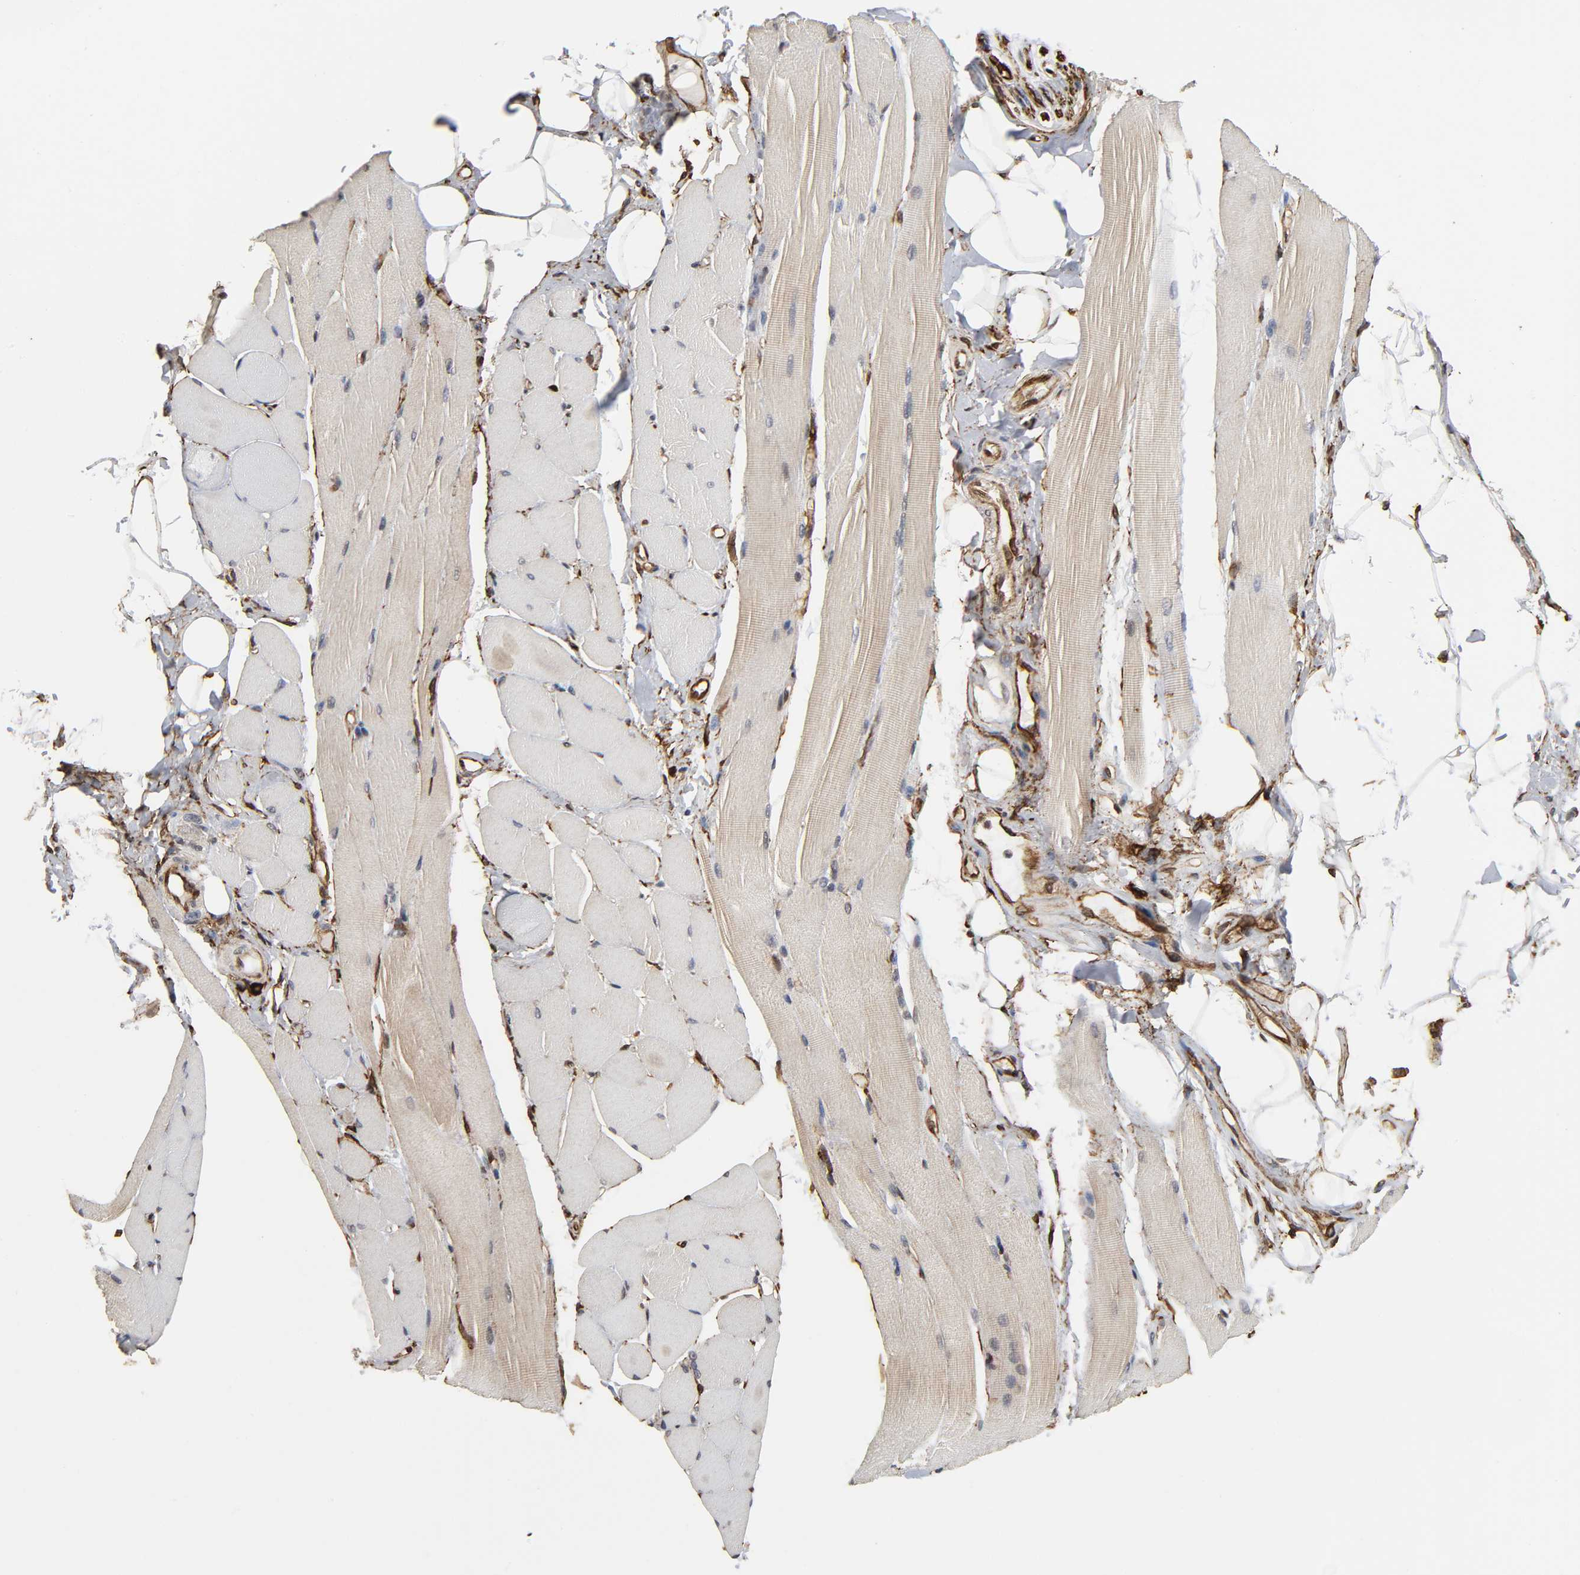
{"staining": {"intensity": "weak", "quantity": ">75%", "location": "cytoplasmic/membranous,nuclear"}, "tissue": "skeletal muscle", "cell_type": "Myocytes", "image_type": "normal", "snomed": [{"axis": "morphology", "description": "Normal tissue, NOS"}, {"axis": "topography", "description": "Skeletal muscle"}, {"axis": "topography", "description": "Peripheral nerve tissue"}], "caption": "Immunohistochemical staining of unremarkable human skeletal muscle exhibits low levels of weak cytoplasmic/membranous,nuclear staining in about >75% of myocytes. (DAB (3,3'-diaminobenzidine) IHC with brightfield microscopy, high magnification).", "gene": "AHNAK2", "patient": {"sex": "female", "age": 84}}